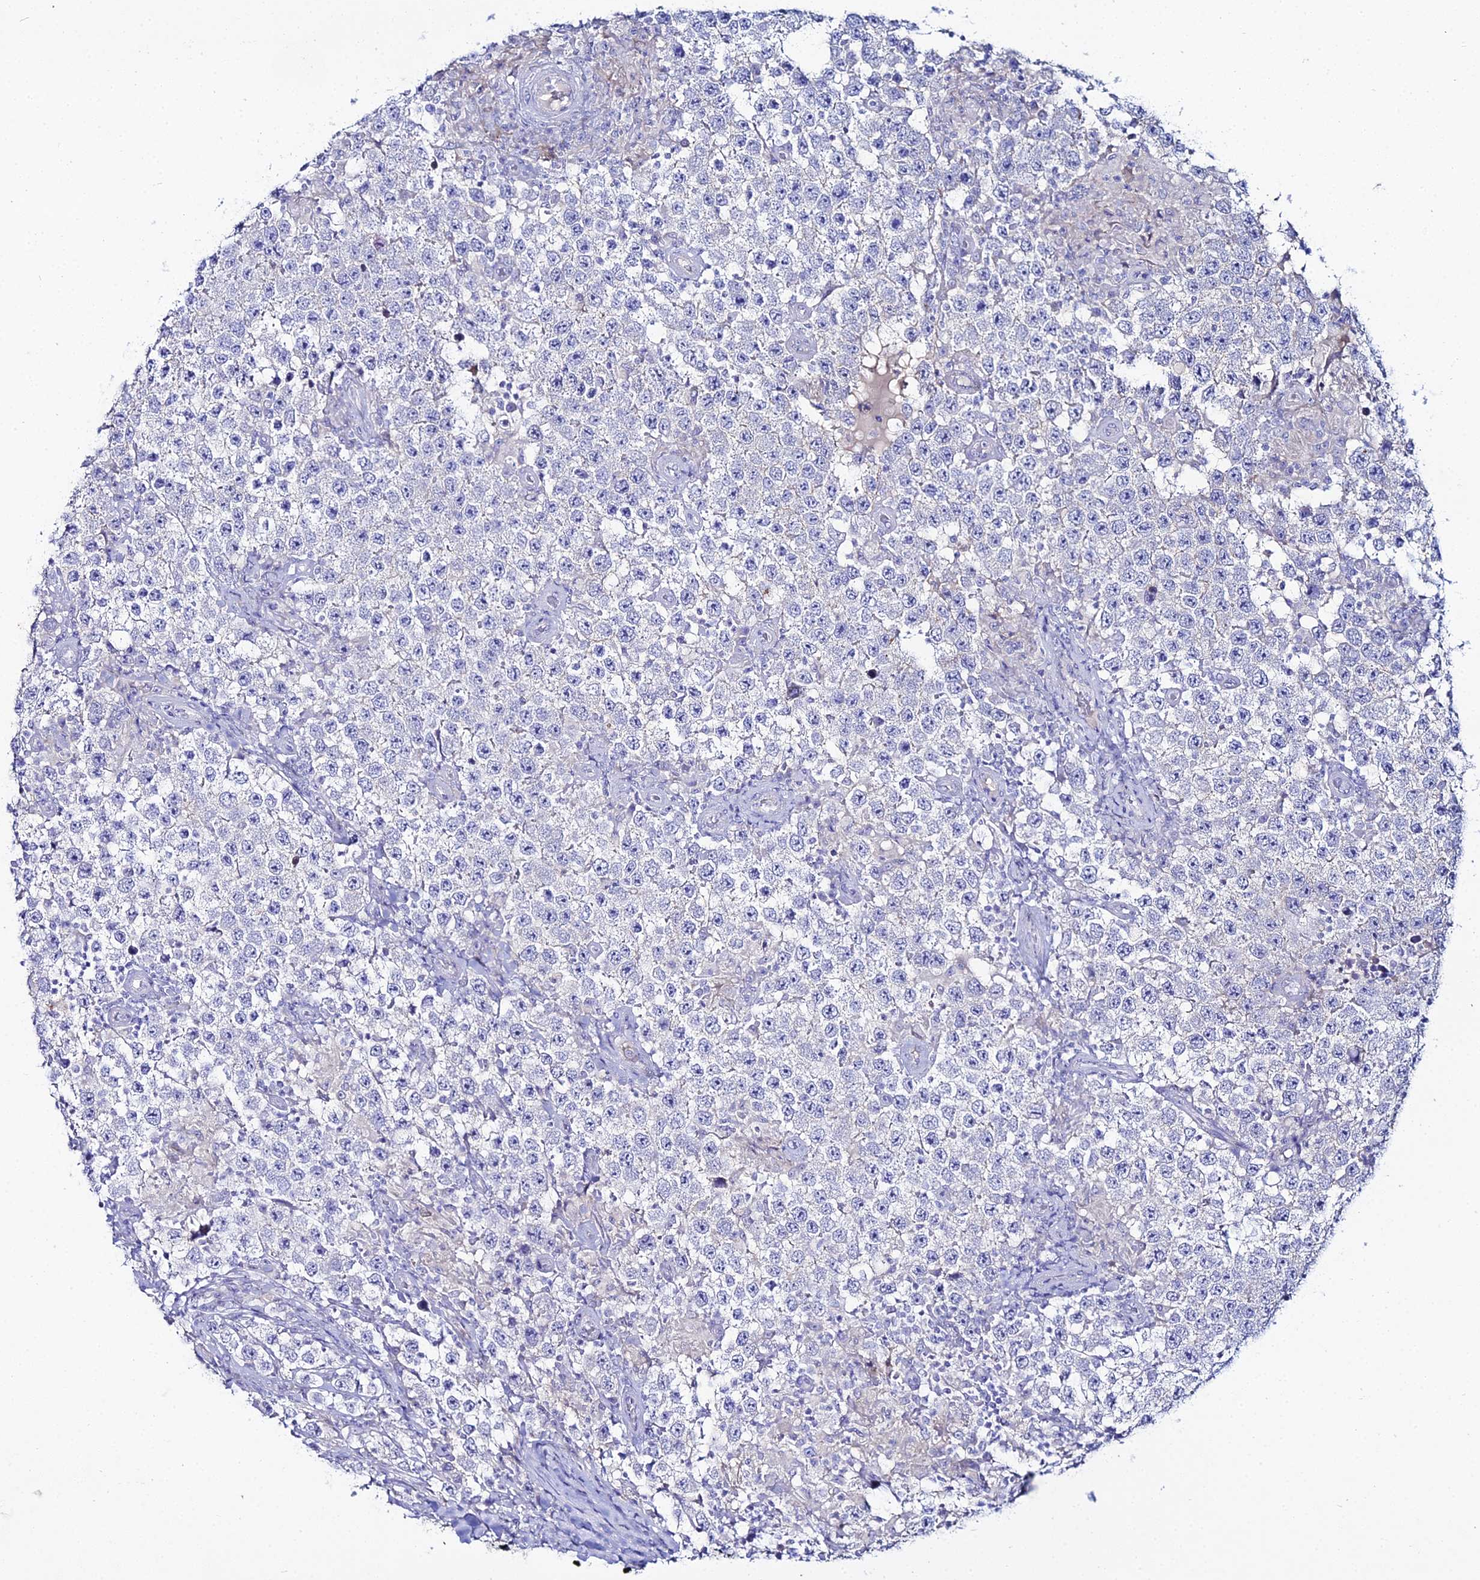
{"staining": {"intensity": "negative", "quantity": "none", "location": "none"}, "tissue": "testis cancer", "cell_type": "Tumor cells", "image_type": "cancer", "snomed": [{"axis": "morphology", "description": "Normal tissue, NOS"}, {"axis": "morphology", "description": "Urothelial carcinoma, High grade"}, {"axis": "morphology", "description": "Seminoma, NOS"}, {"axis": "morphology", "description": "Carcinoma, Embryonal, NOS"}, {"axis": "topography", "description": "Urinary bladder"}, {"axis": "topography", "description": "Testis"}], "caption": "The immunohistochemistry (IHC) micrograph has no significant positivity in tumor cells of testis cancer (seminoma) tissue.", "gene": "DHX34", "patient": {"sex": "male", "age": 41}}